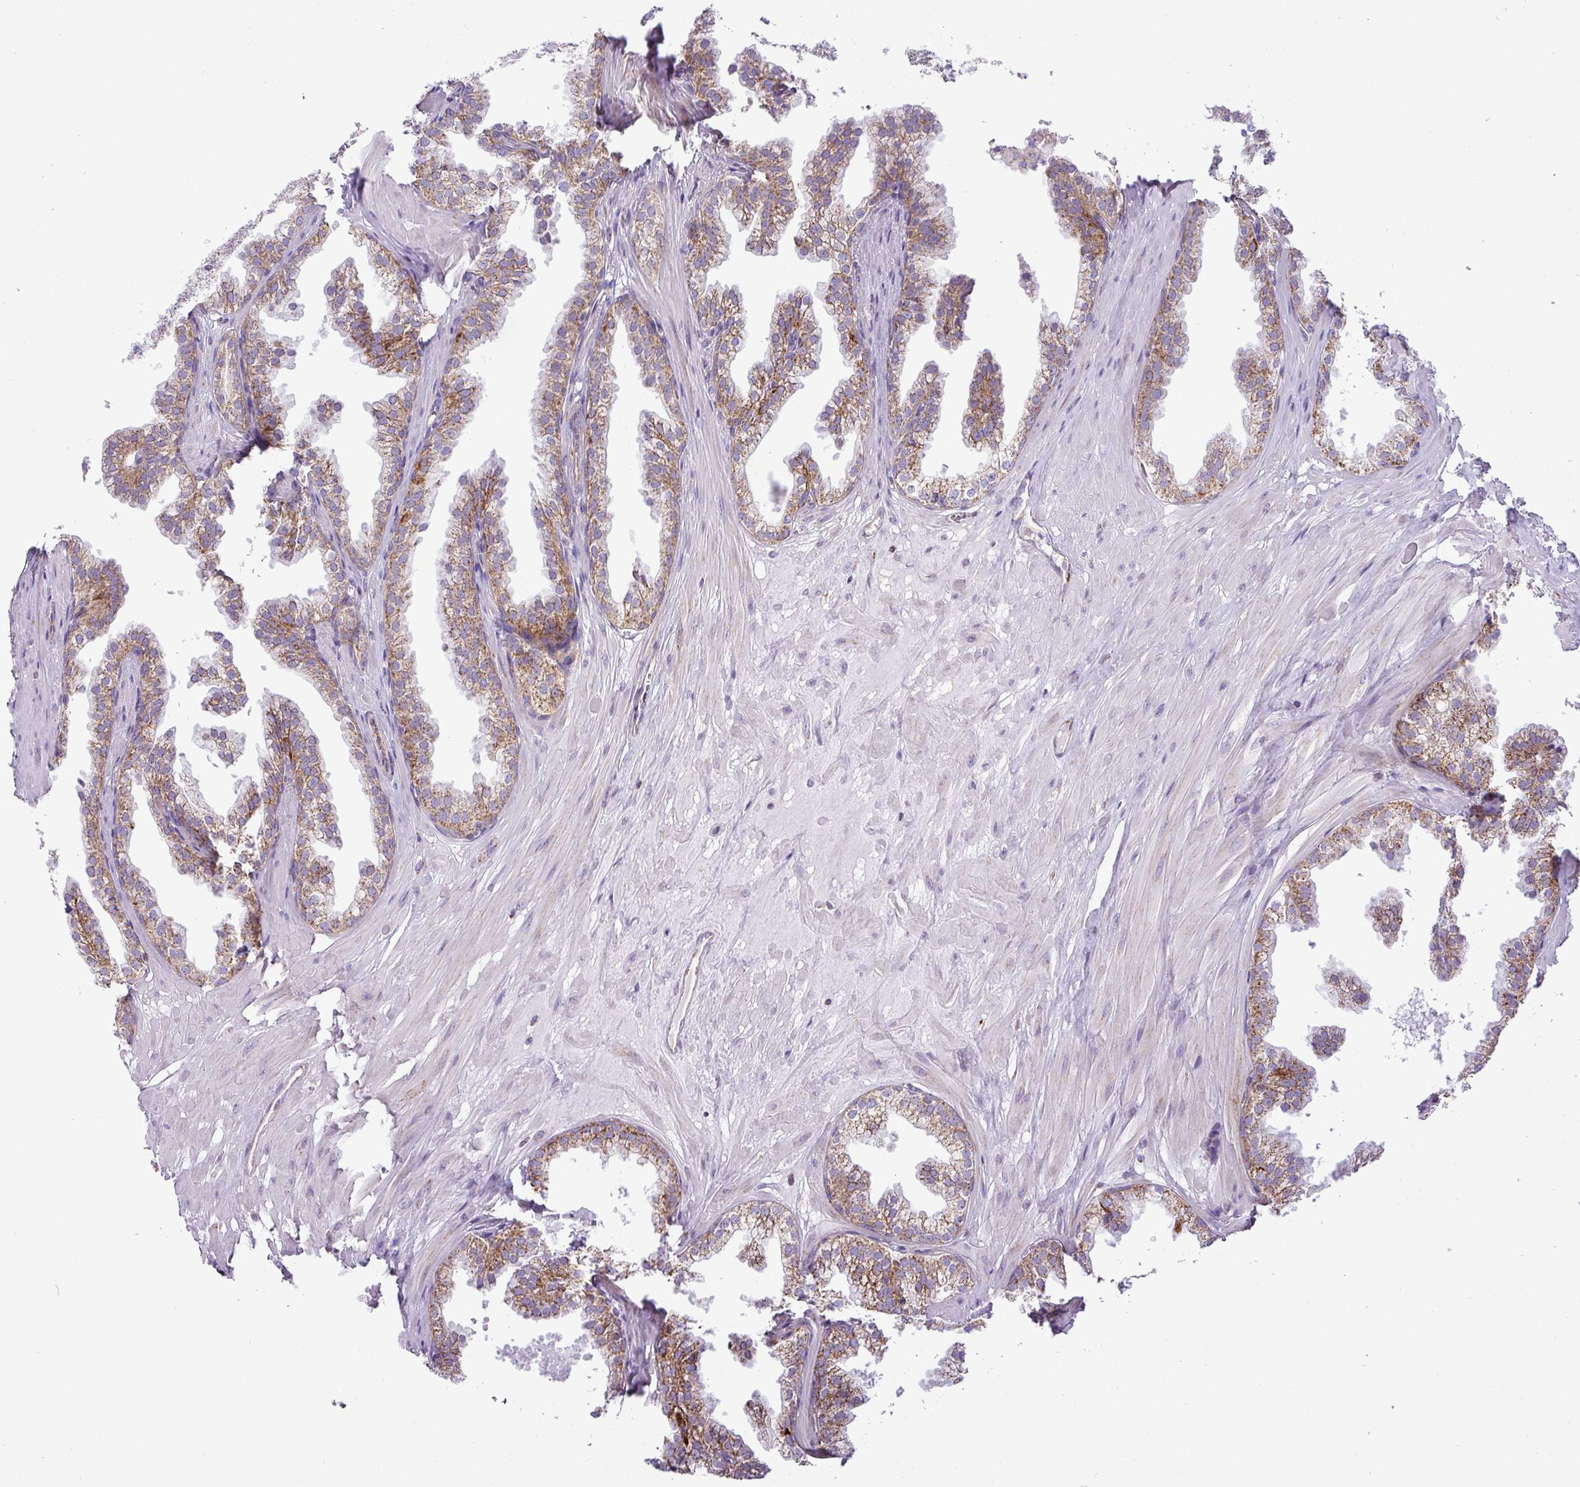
{"staining": {"intensity": "strong", "quantity": ">75%", "location": "cytoplasmic/membranous"}, "tissue": "prostate", "cell_type": "Glandular cells", "image_type": "normal", "snomed": [{"axis": "morphology", "description": "Normal tissue, NOS"}, {"axis": "topography", "description": "Prostate"}, {"axis": "topography", "description": "Peripheral nerve tissue"}], "caption": "A micrograph showing strong cytoplasmic/membranous expression in about >75% of glandular cells in benign prostate, as visualized by brown immunohistochemical staining.", "gene": "ZNF81", "patient": {"sex": "male", "age": 55}}